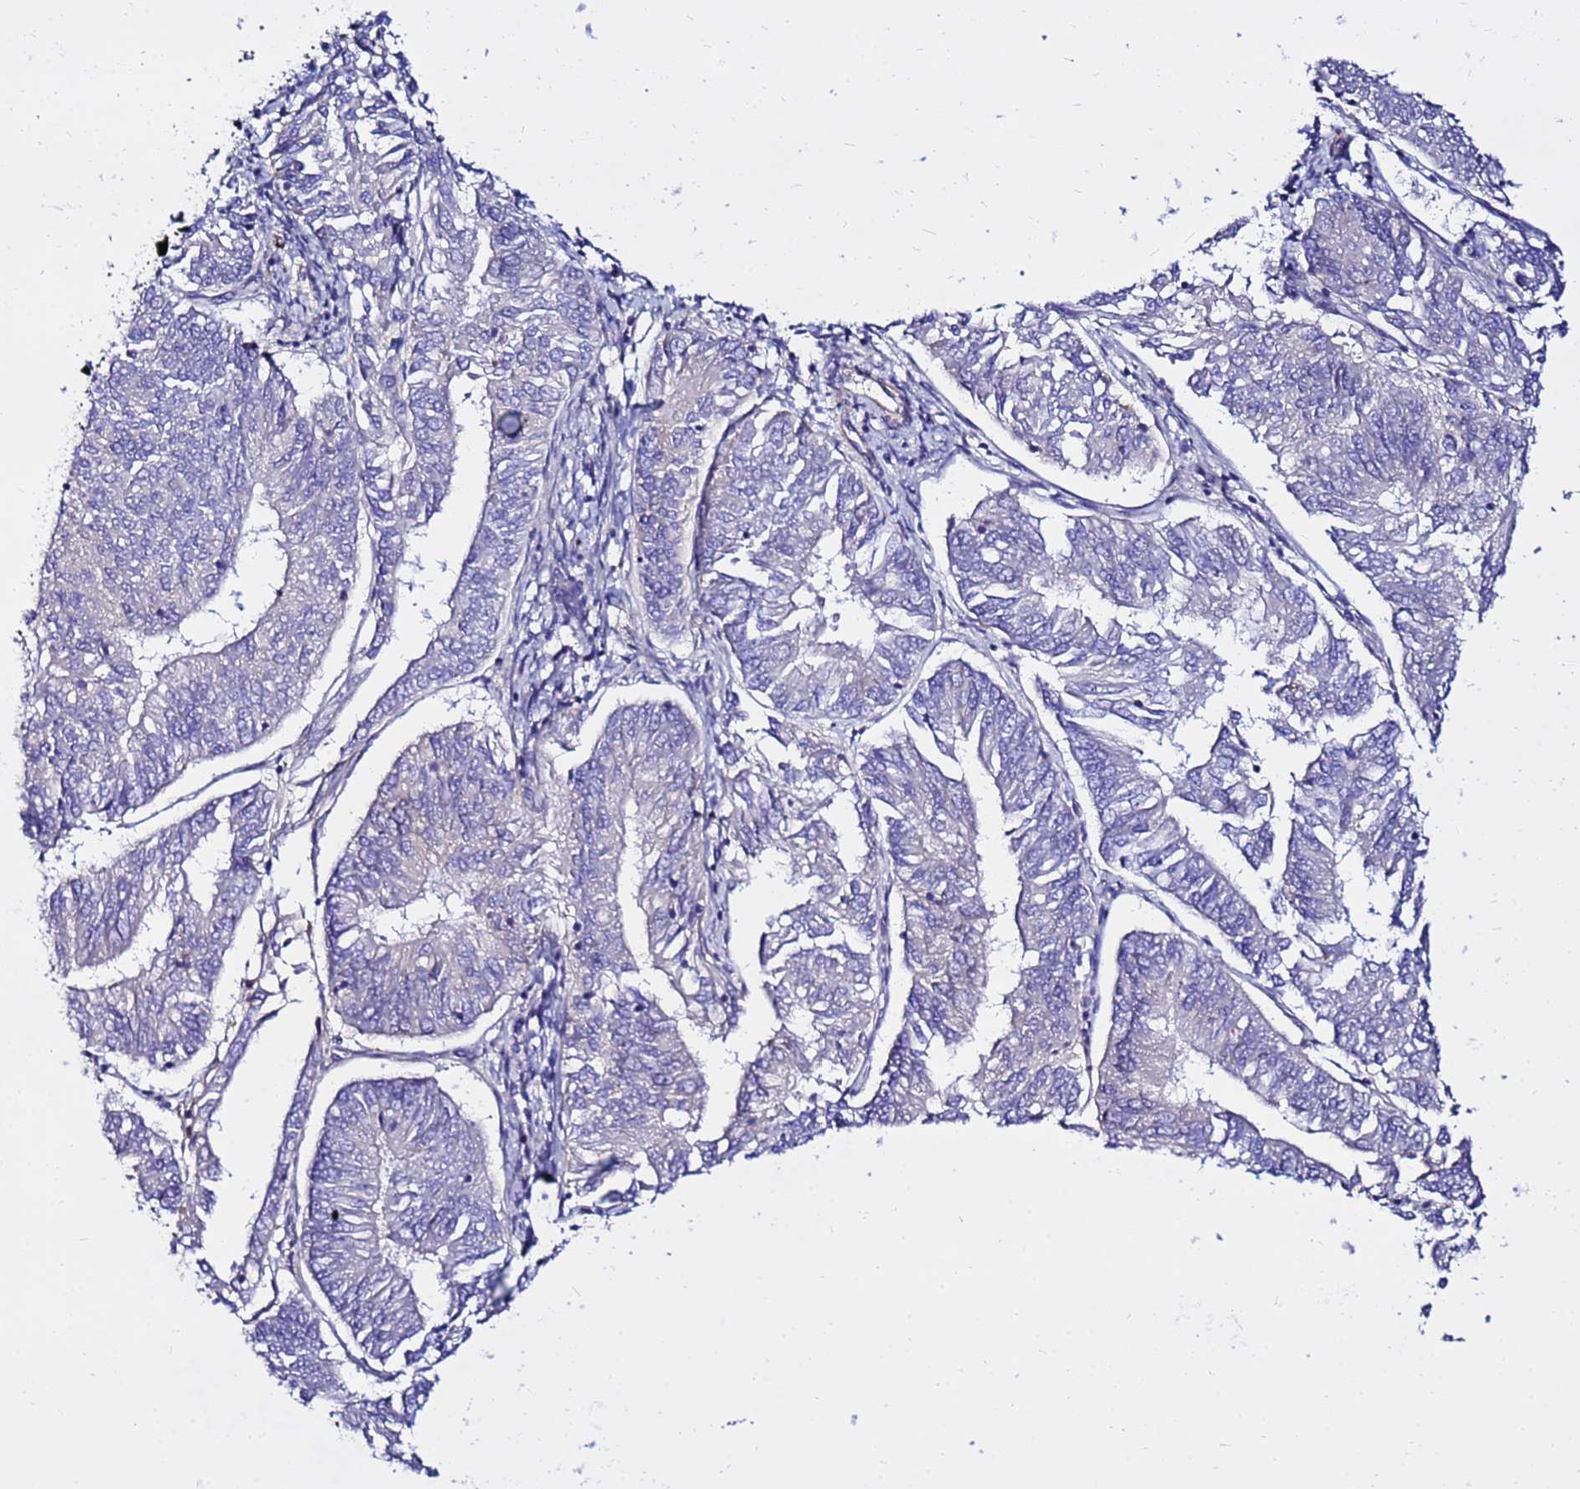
{"staining": {"intensity": "negative", "quantity": "none", "location": "none"}, "tissue": "endometrial cancer", "cell_type": "Tumor cells", "image_type": "cancer", "snomed": [{"axis": "morphology", "description": "Adenocarcinoma, NOS"}, {"axis": "topography", "description": "Endometrium"}], "caption": "The immunohistochemistry micrograph has no significant expression in tumor cells of adenocarcinoma (endometrial) tissue. (Brightfield microscopy of DAB IHC at high magnification).", "gene": "HERC5", "patient": {"sex": "female", "age": 58}}